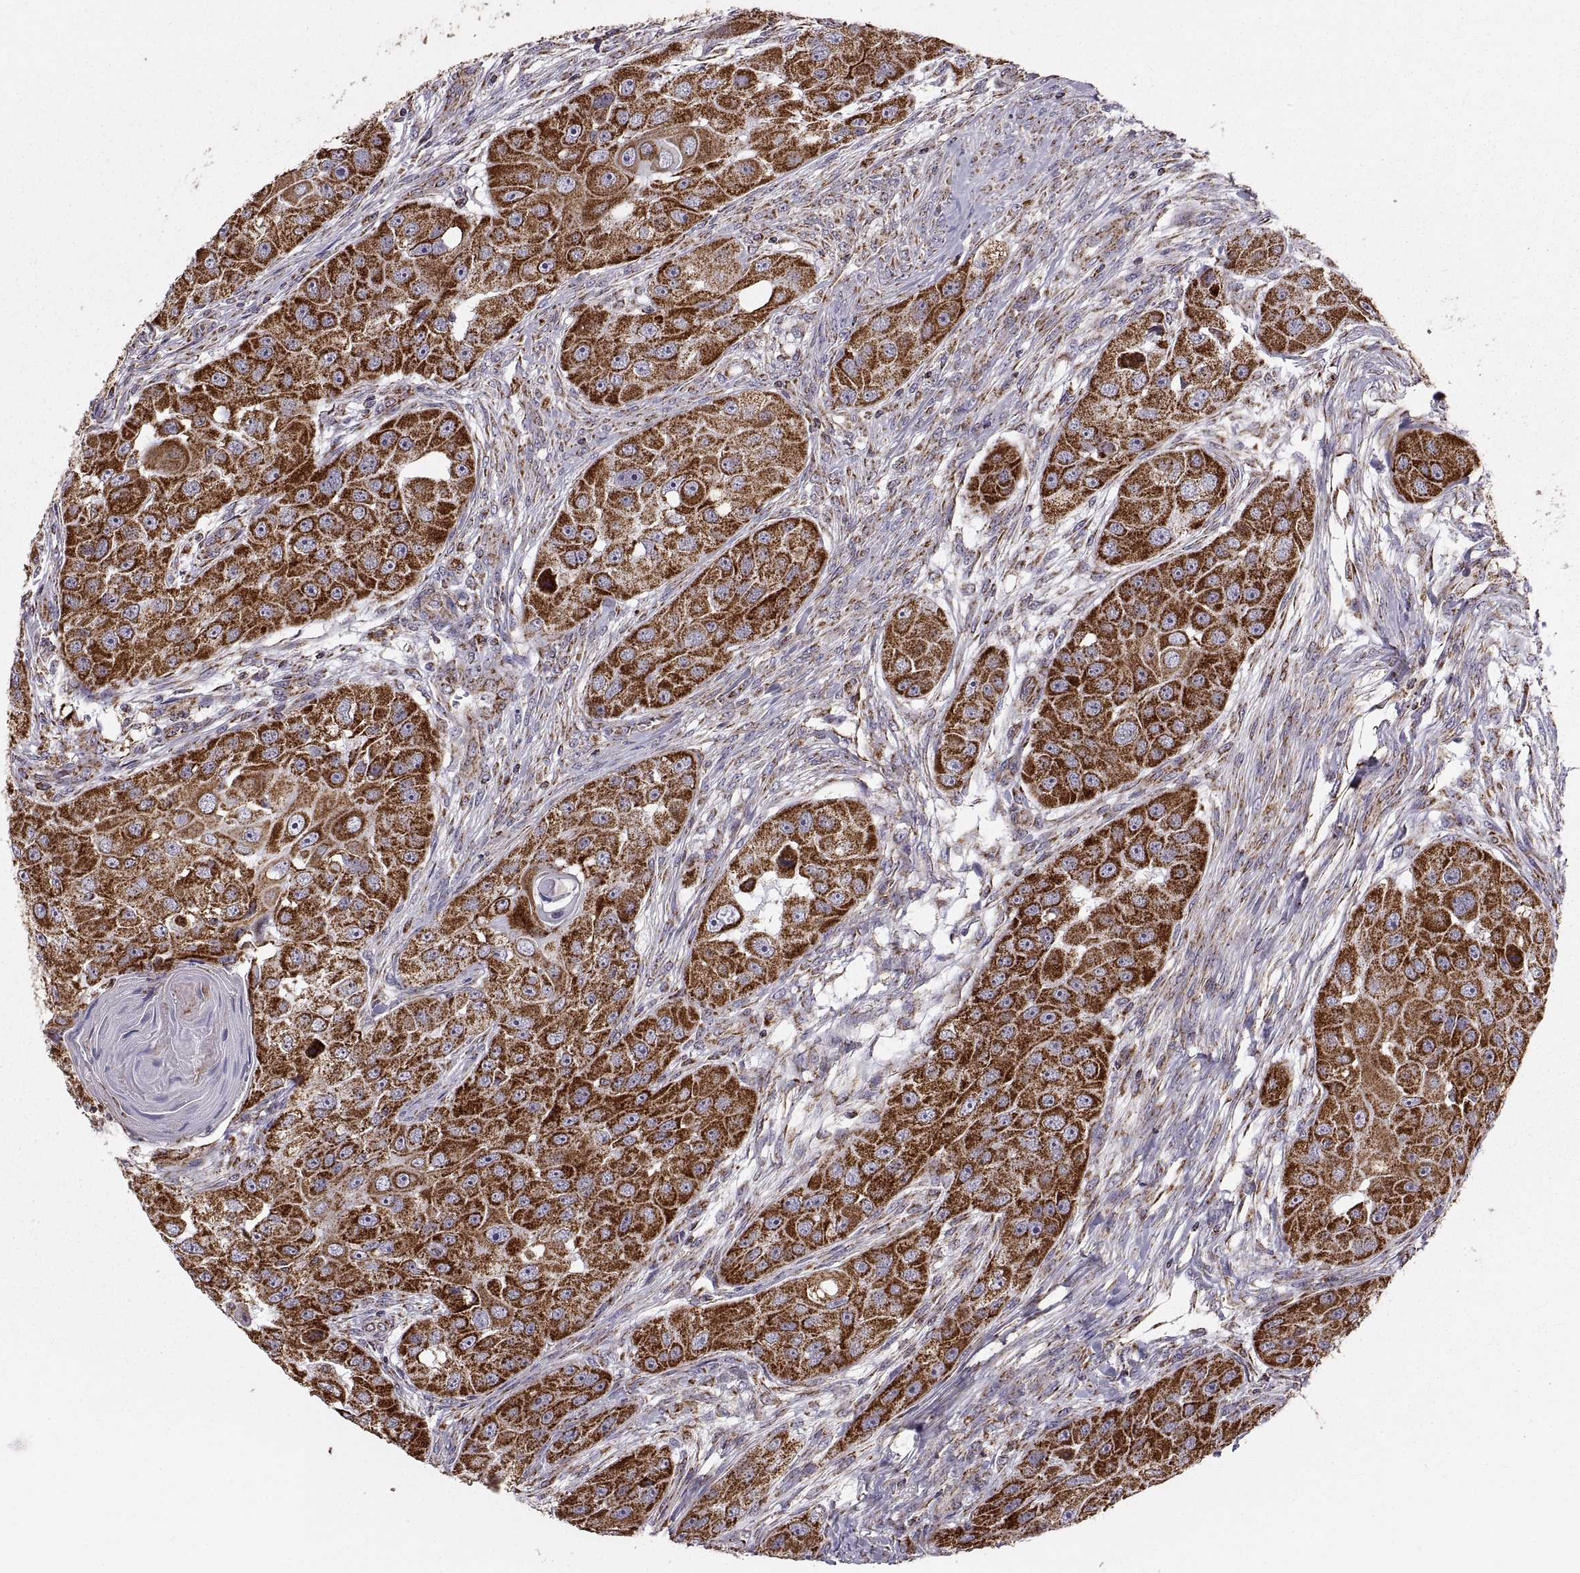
{"staining": {"intensity": "strong", "quantity": ">75%", "location": "cytoplasmic/membranous"}, "tissue": "head and neck cancer", "cell_type": "Tumor cells", "image_type": "cancer", "snomed": [{"axis": "morphology", "description": "Squamous cell carcinoma, NOS"}, {"axis": "topography", "description": "Head-Neck"}], "caption": "There is high levels of strong cytoplasmic/membranous positivity in tumor cells of squamous cell carcinoma (head and neck), as demonstrated by immunohistochemical staining (brown color).", "gene": "ARSD", "patient": {"sex": "male", "age": 51}}